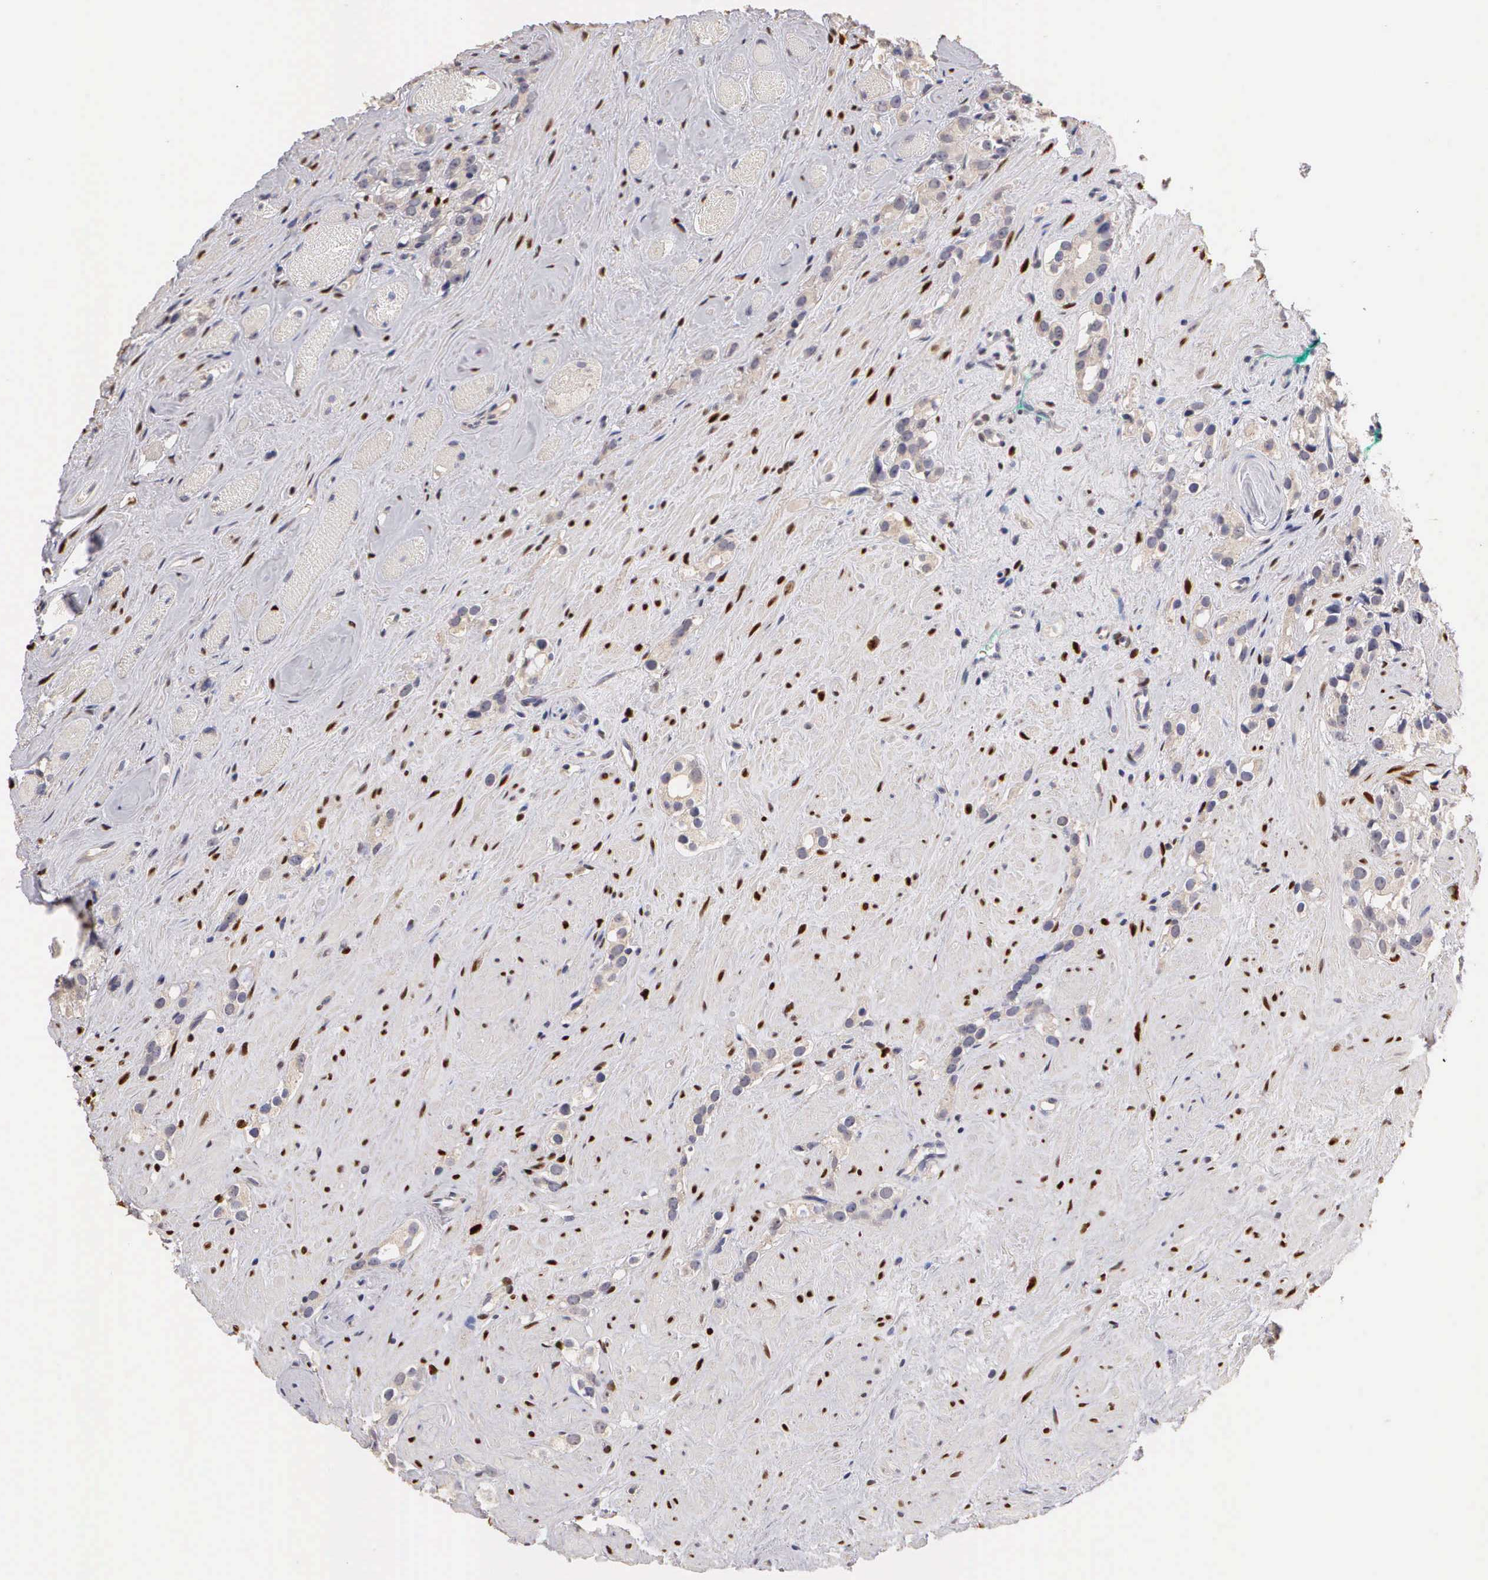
{"staining": {"intensity": "negative", "quantity": "none", "location": "none"}, "tissue": "prostate cancer", "cell_type": "Tumor cells", "image_type": "cancer", "snomed": [{"axis": "morphology", "description": "Adenocarcinoma, Medium grade"}, {"axis": "topography", "description": "Prostate"}], "caption": "This is an immunohistochemistry micrograph of adenocarcinoma (medium-grade) (prostate). There is no expression in tumor cells.", "gene": "ESR1", "patient": {"sex": "male", "age": 73}}